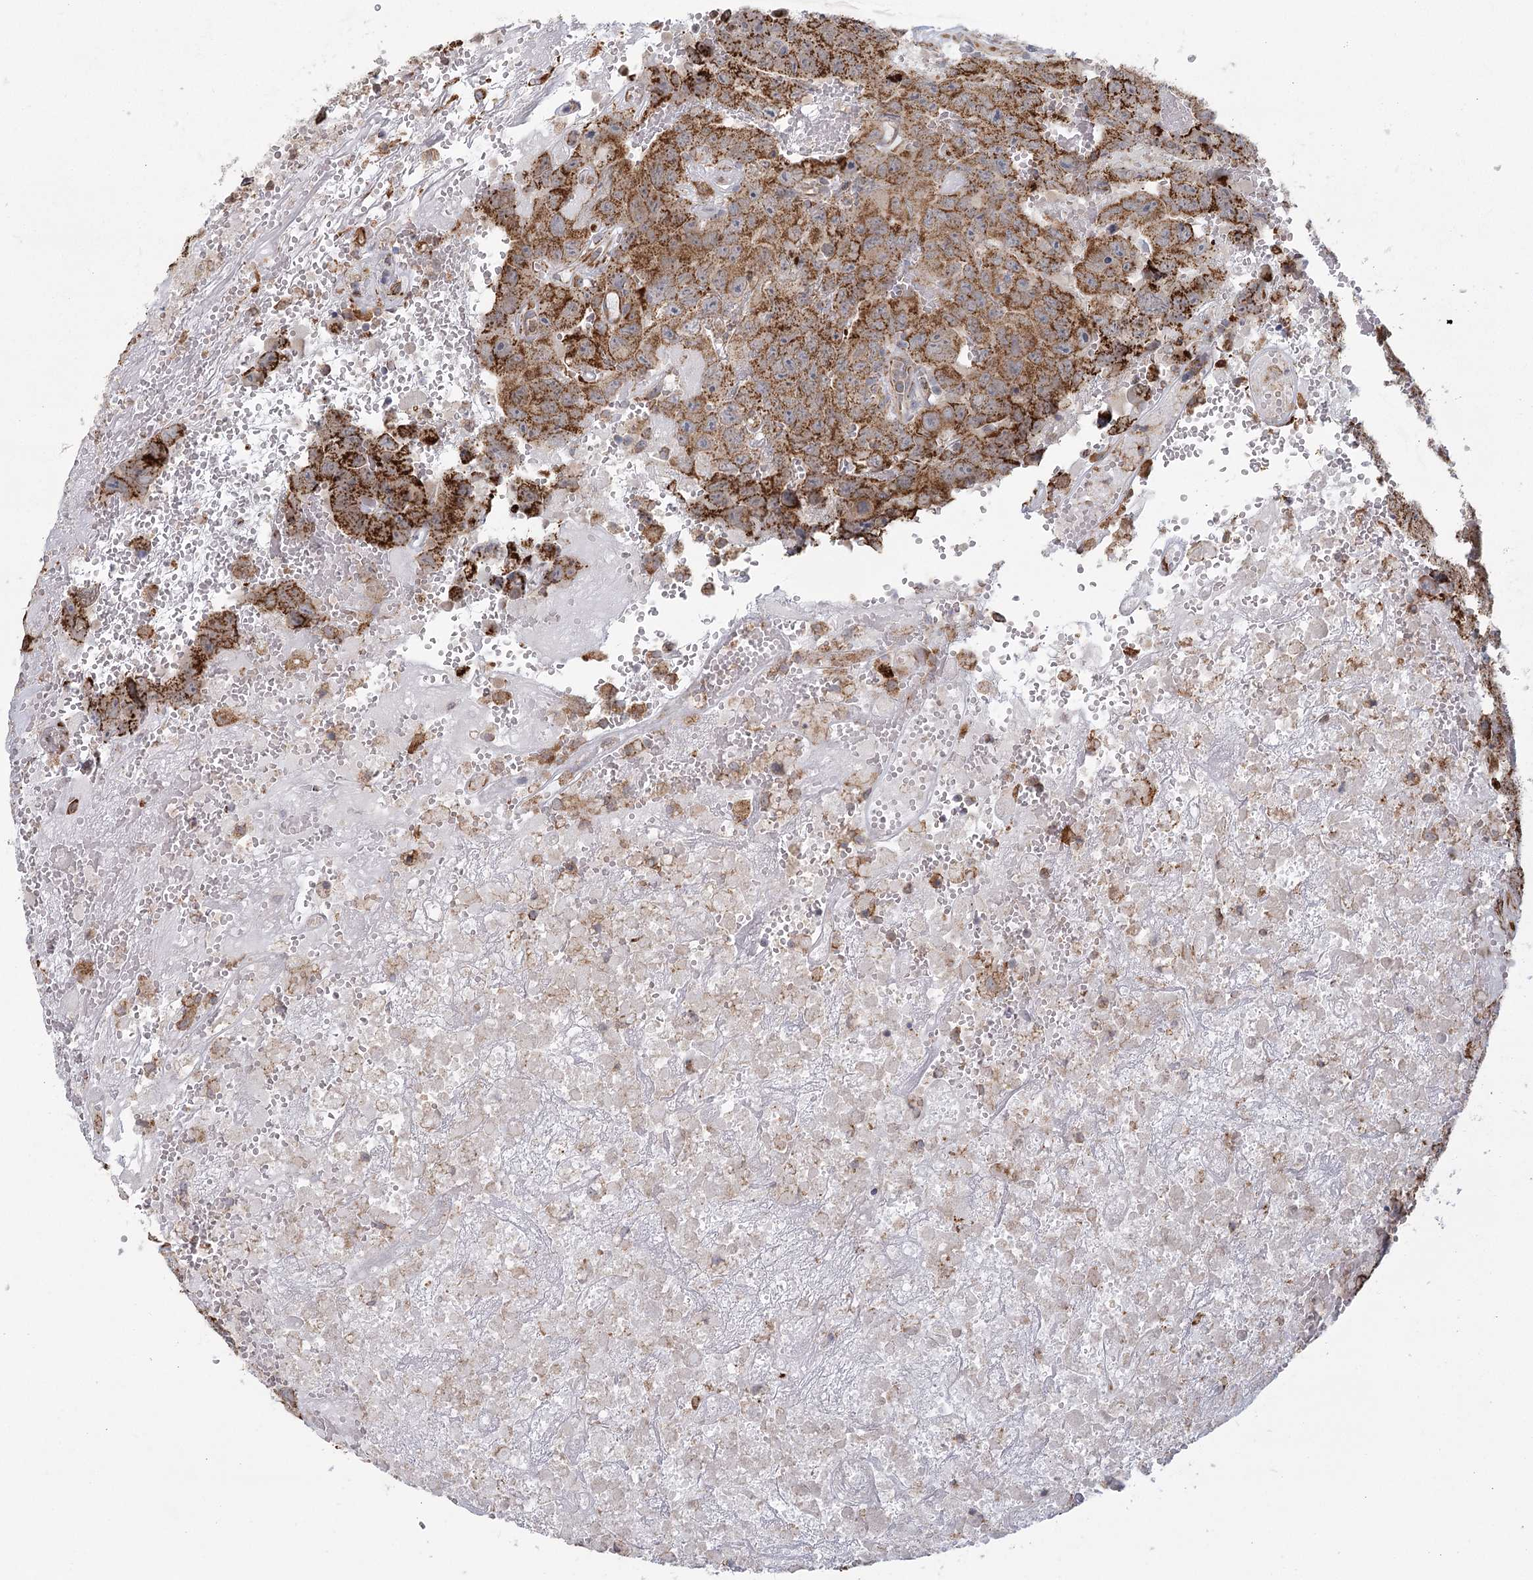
{"staining": {"intensity": "moderate", "quantity": ">75%", "location": "cytoplasmic/membranous"}, "tissue": "testis cancer", "cell_type": "Tumor cells", "image_type": "cancer", "snomed": [{"axis": "morphology", "description": "Carcinoma, Embryonal, NOS"}, {"axis": "topography", "description": "Testis"}], "caption": "Human embryonal carcinoma (testis) stained for a protein (brown) displays moderate cytoplasmic/membranous positive expression in about >75% of tumor cells.", "gene": "LACTB", "patient": {"sex": "male", "age": 45}}